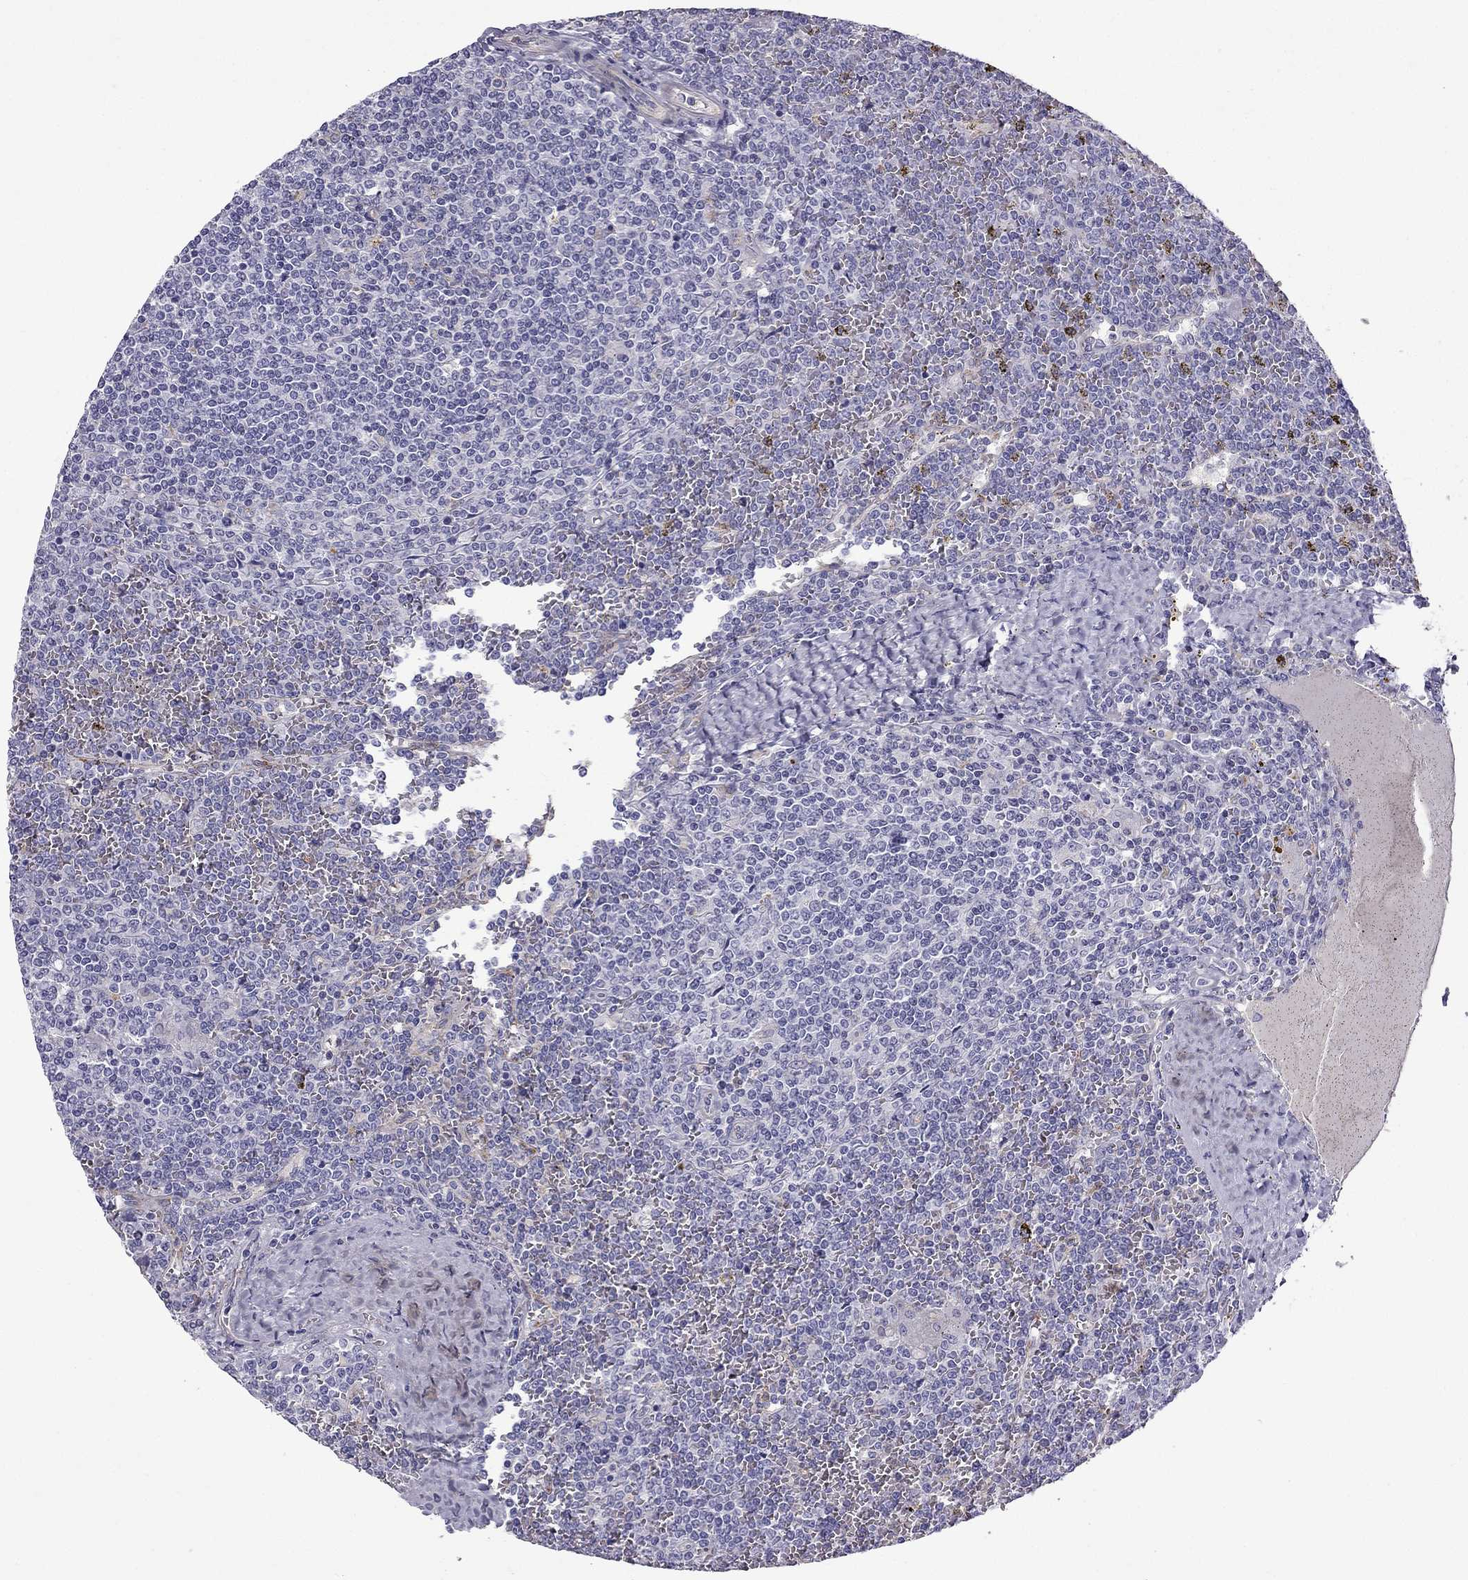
{"staining": {"intensity": "negative", "quantity": "none", "location": "none"}, "tissue": "lymphoma", "cell_type": "Tumor cells", "image_type": "cancer", "snomed": [{"axis": "morphology", "description": "Malignant lymphoma, non-Hodgkin's type, Low grade"}, {"axis": "topography", "description": "Spleen"}], "caption": "Immunohistochemical staining of lymphoma displays no significant expression in tumor cells. The staining is performed using DAB (3,3'-diaminobenzidine) brown chromogen with nuclei counter-stained in using hematoxylin.", "gene": "STOML3", "patient": {"sex": "female", "age": 19}}